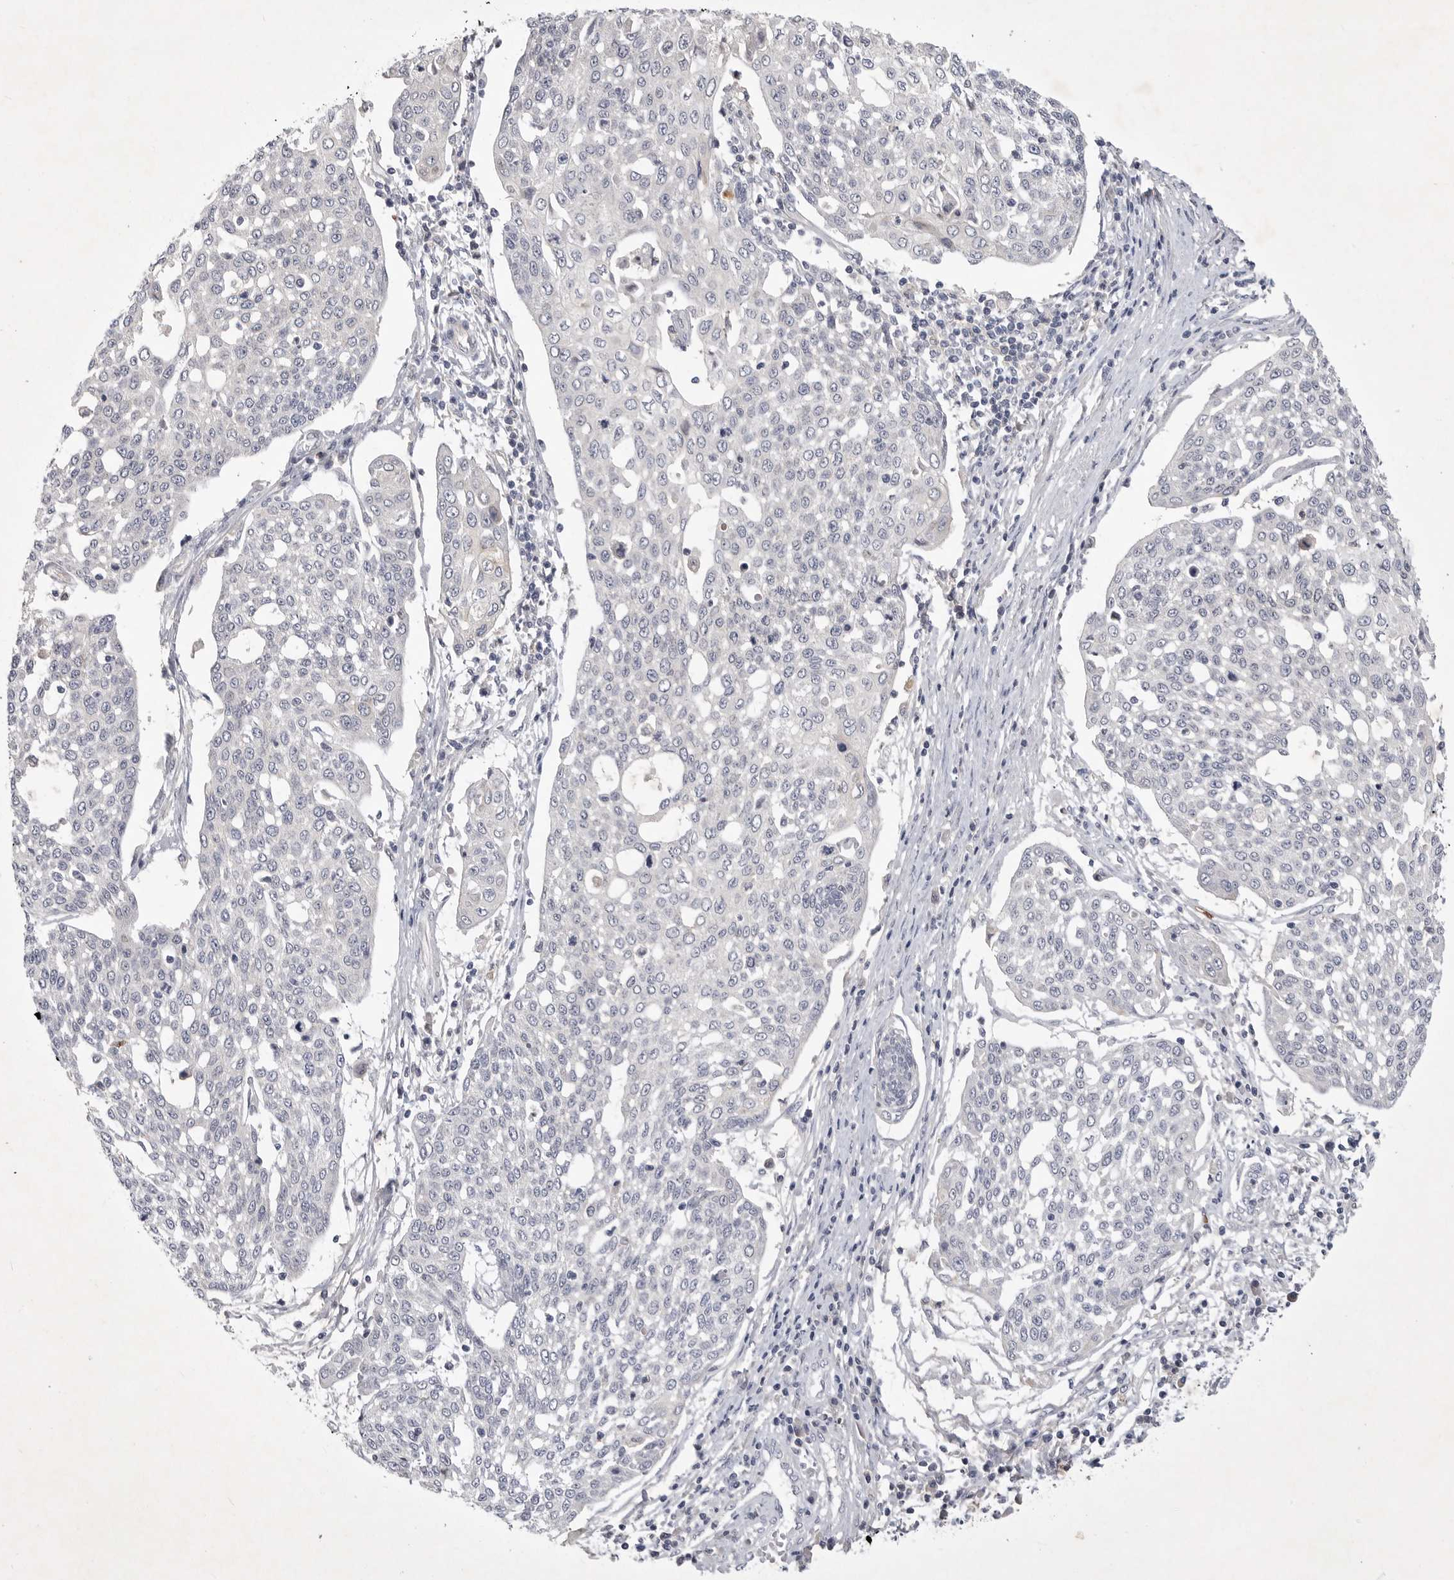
{"staining": {"intensity": "negative", "quantity": "none", "location": "none"}, "tissue": "cervical cancer", "cell_type": "Tumor cells", "image_type": "cancer", "snomed": [{"axis": "morphology", "description": "Squamous cell carcinoma, NOS"}, {"axis": "topography", "description": "Cervix"}], "caption": "Tumor cells show no significant protein staining in cervical cancer. Brightfield microscopy of immunohistochemistry (IHC) stained with DAB (3,3'-diaminobenzidine) (brown) and hematoxylin (blue), captured at high magnification.", "gene": "ITGAD", "patient": {"sex": "female", "age": 34}}